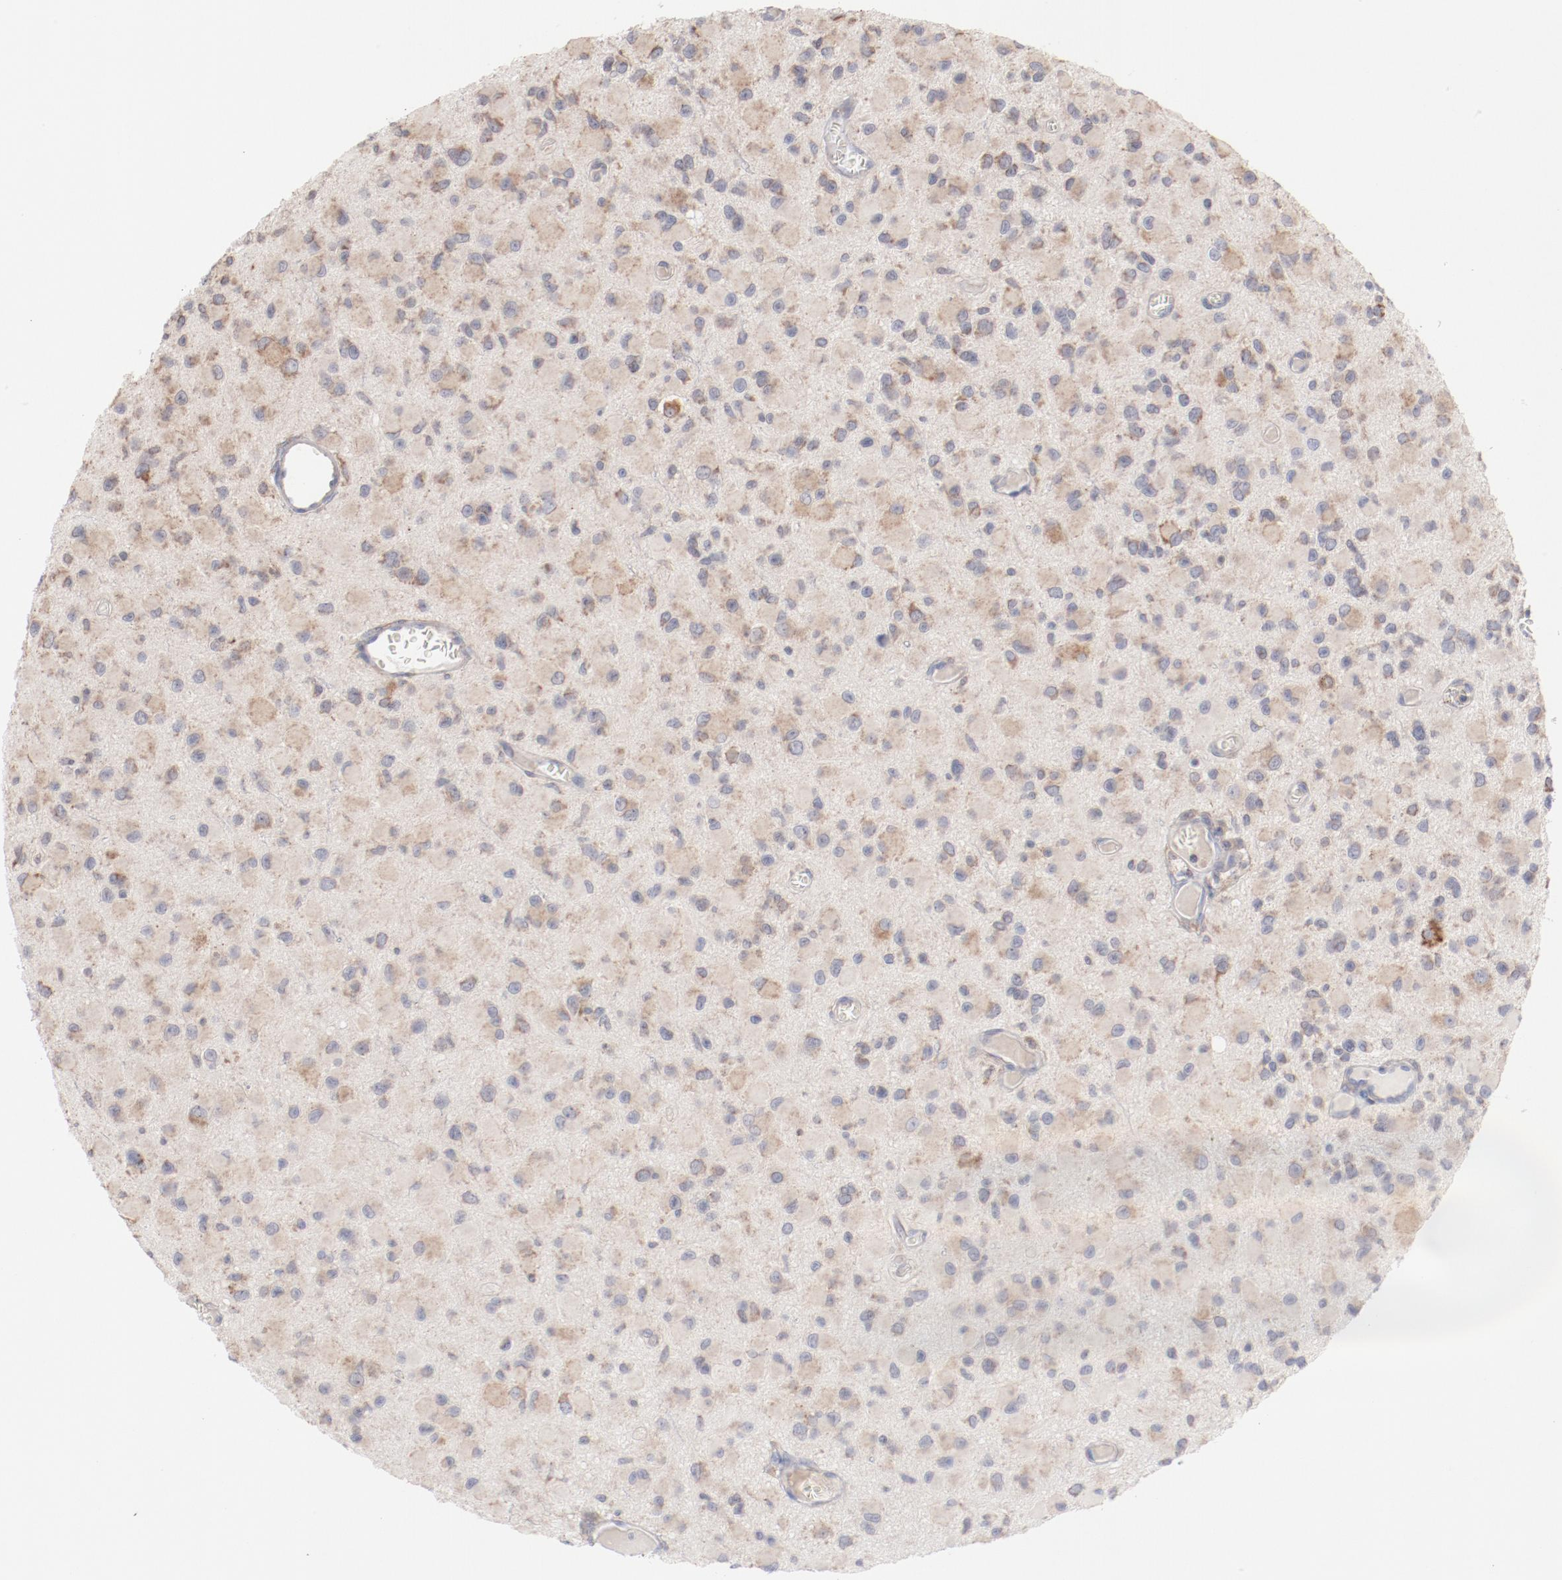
{"staining": {"intensity": "weak", "quantity": ">75%", "location": "cytoplasmic/membranous"}, "tissue": "glioma", "cell_type": "Tumor cells", "image_type": "cancer", "snomed": [{"axis": "morphology", "description": "Glioma, malignant, Low grade"}, {"axis": "topography", "description": "Brain"}], "caption": "Protein expression analysis of human malignant glioma (low-grade) reveals weak cytoplasmic/membranous expression in approximately >75% of tumor cells. (DAB (3,3'-diaminobenzidine) IHC, brown staining for protein, blue staining for nuclei).", "gene": "PPFIBP2", "patient": {"sex": "male", "age": 42}}